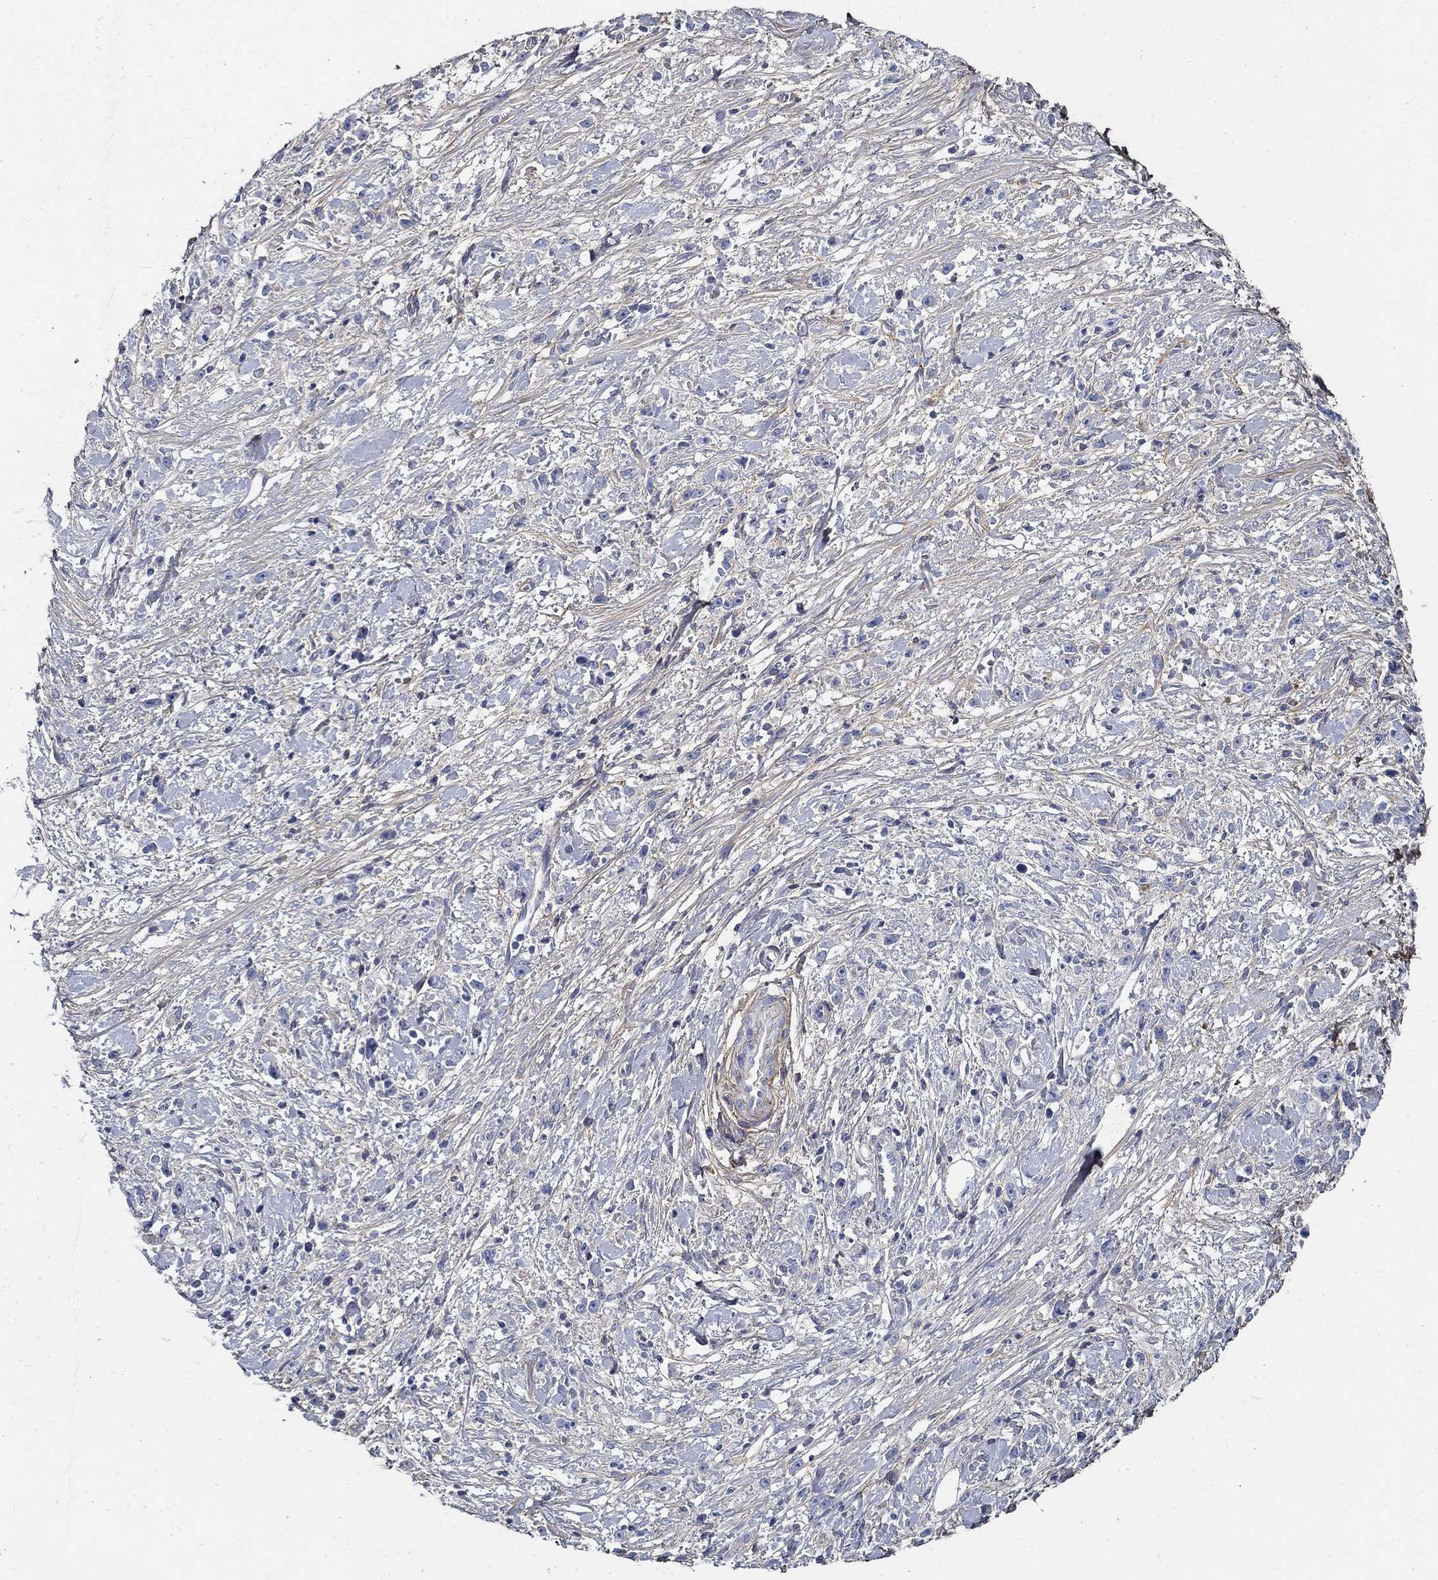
{"staining": {"intensity": "negative", "quantity": "none", "location": "none"}, "tissue": "stomach cancer", "cell_type": "Tumor cells", "image_type": "cancer", "snomed": [{"axis": "morphology", "description": "Adenocarcinoma, NOS"}, {"axis": "topography", "description": "Stomach"}], "caption": "Tumor cells are negative for protein expression in human stomach adenocarcinoma.", "gene": "TGFBI", "patient": {"sex": "female", "age": 59}}